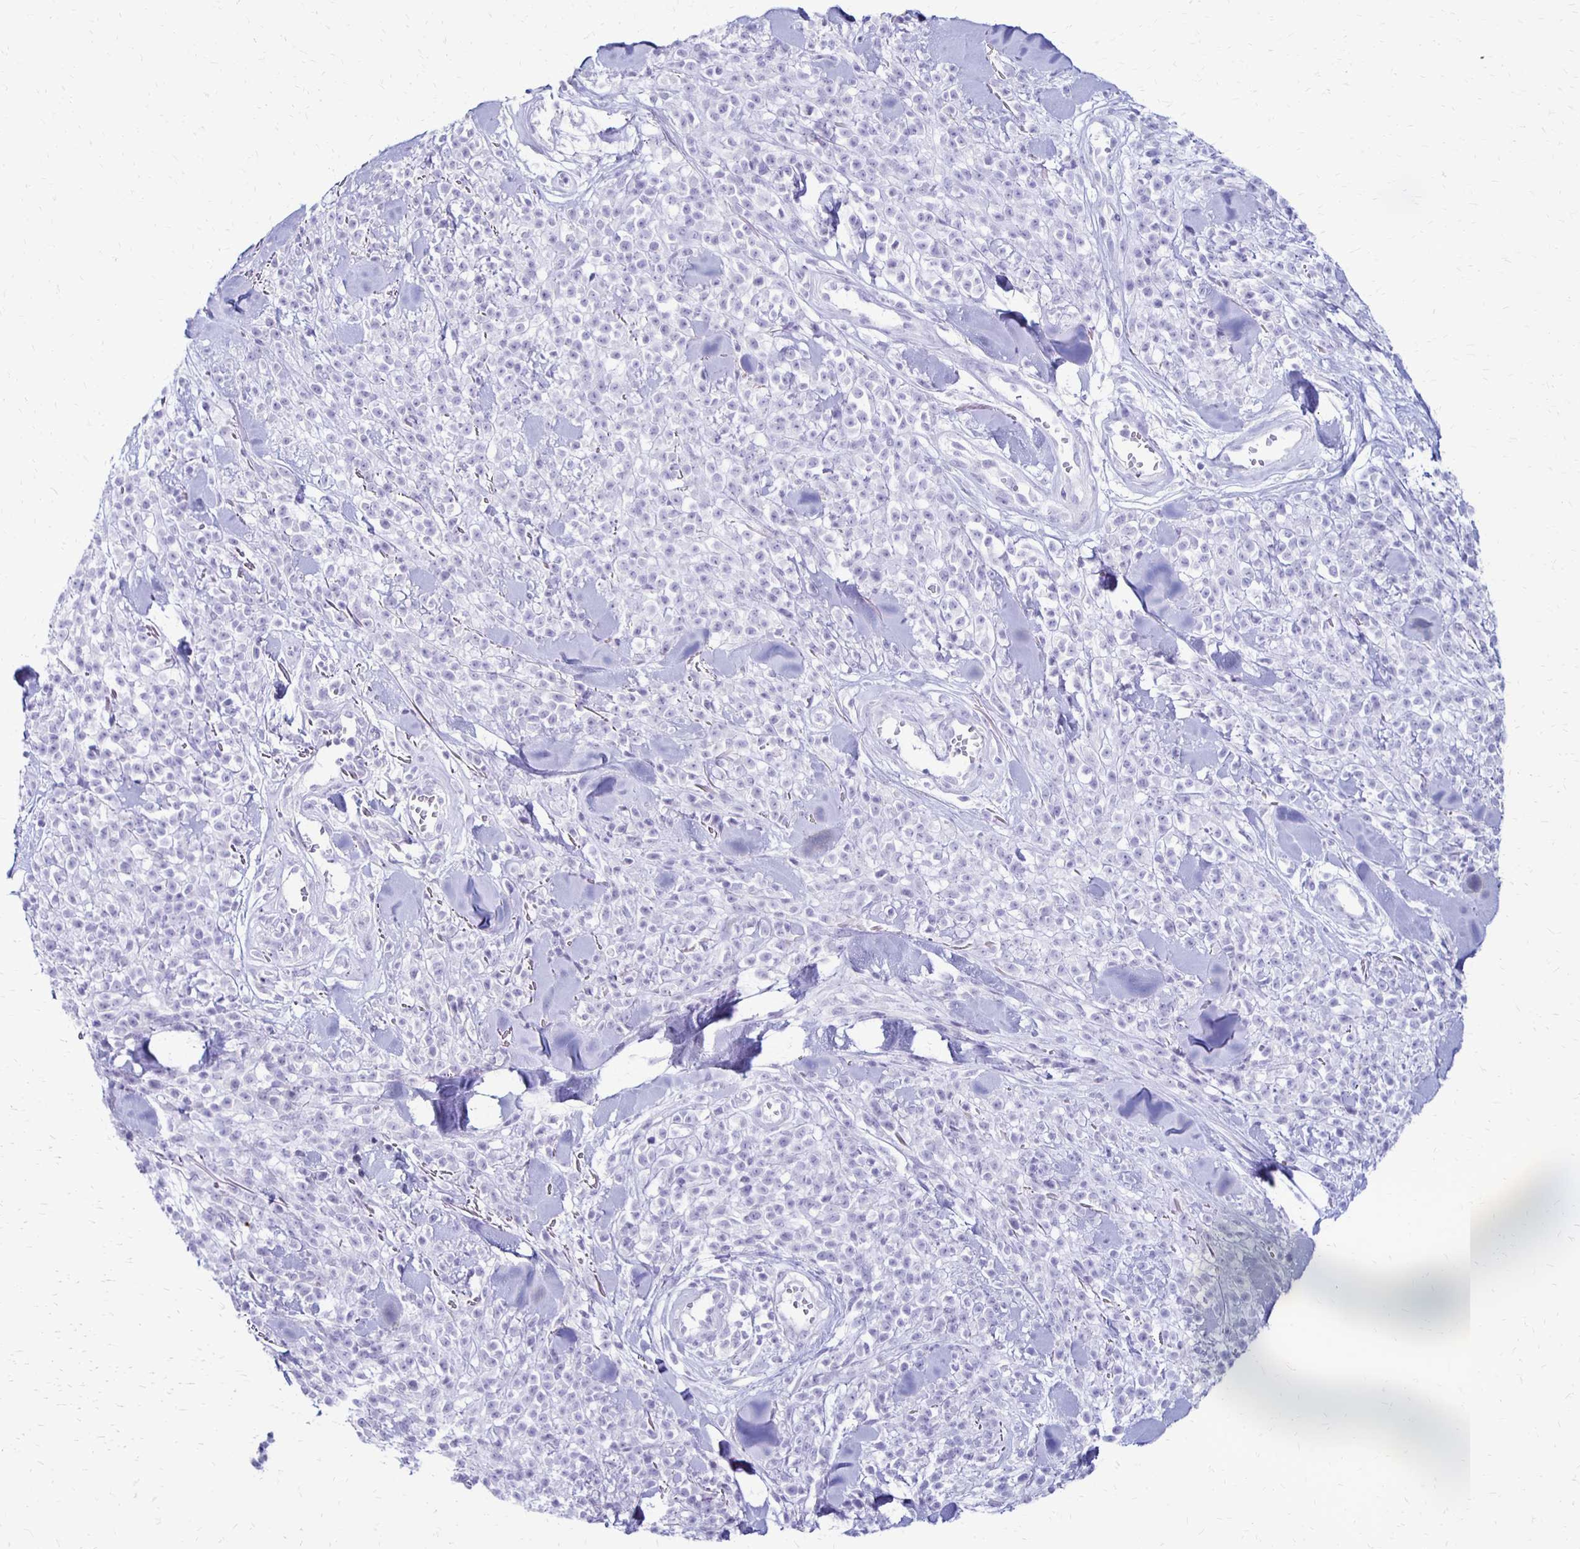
{"staining": {"intensity": "negative", "quantity": "none", "location": "none"}, "tissue": "melanoma", "cell_type": "Tumor cells", "image_type": "cancer", "snomed": [{"axis": "morphology", "description": "Malignant melanoma, NOS"}, {"axis": "topography", "description": "Skin"}, {"axis": "topography", "description": "Skin of trunk"}], "caption": "DAB immunohistochemical staining of malignant melanoma shows no significant expression in tumor cells.", "gene": "RYR1", "patient": {"sex": "male", "age": 74}}